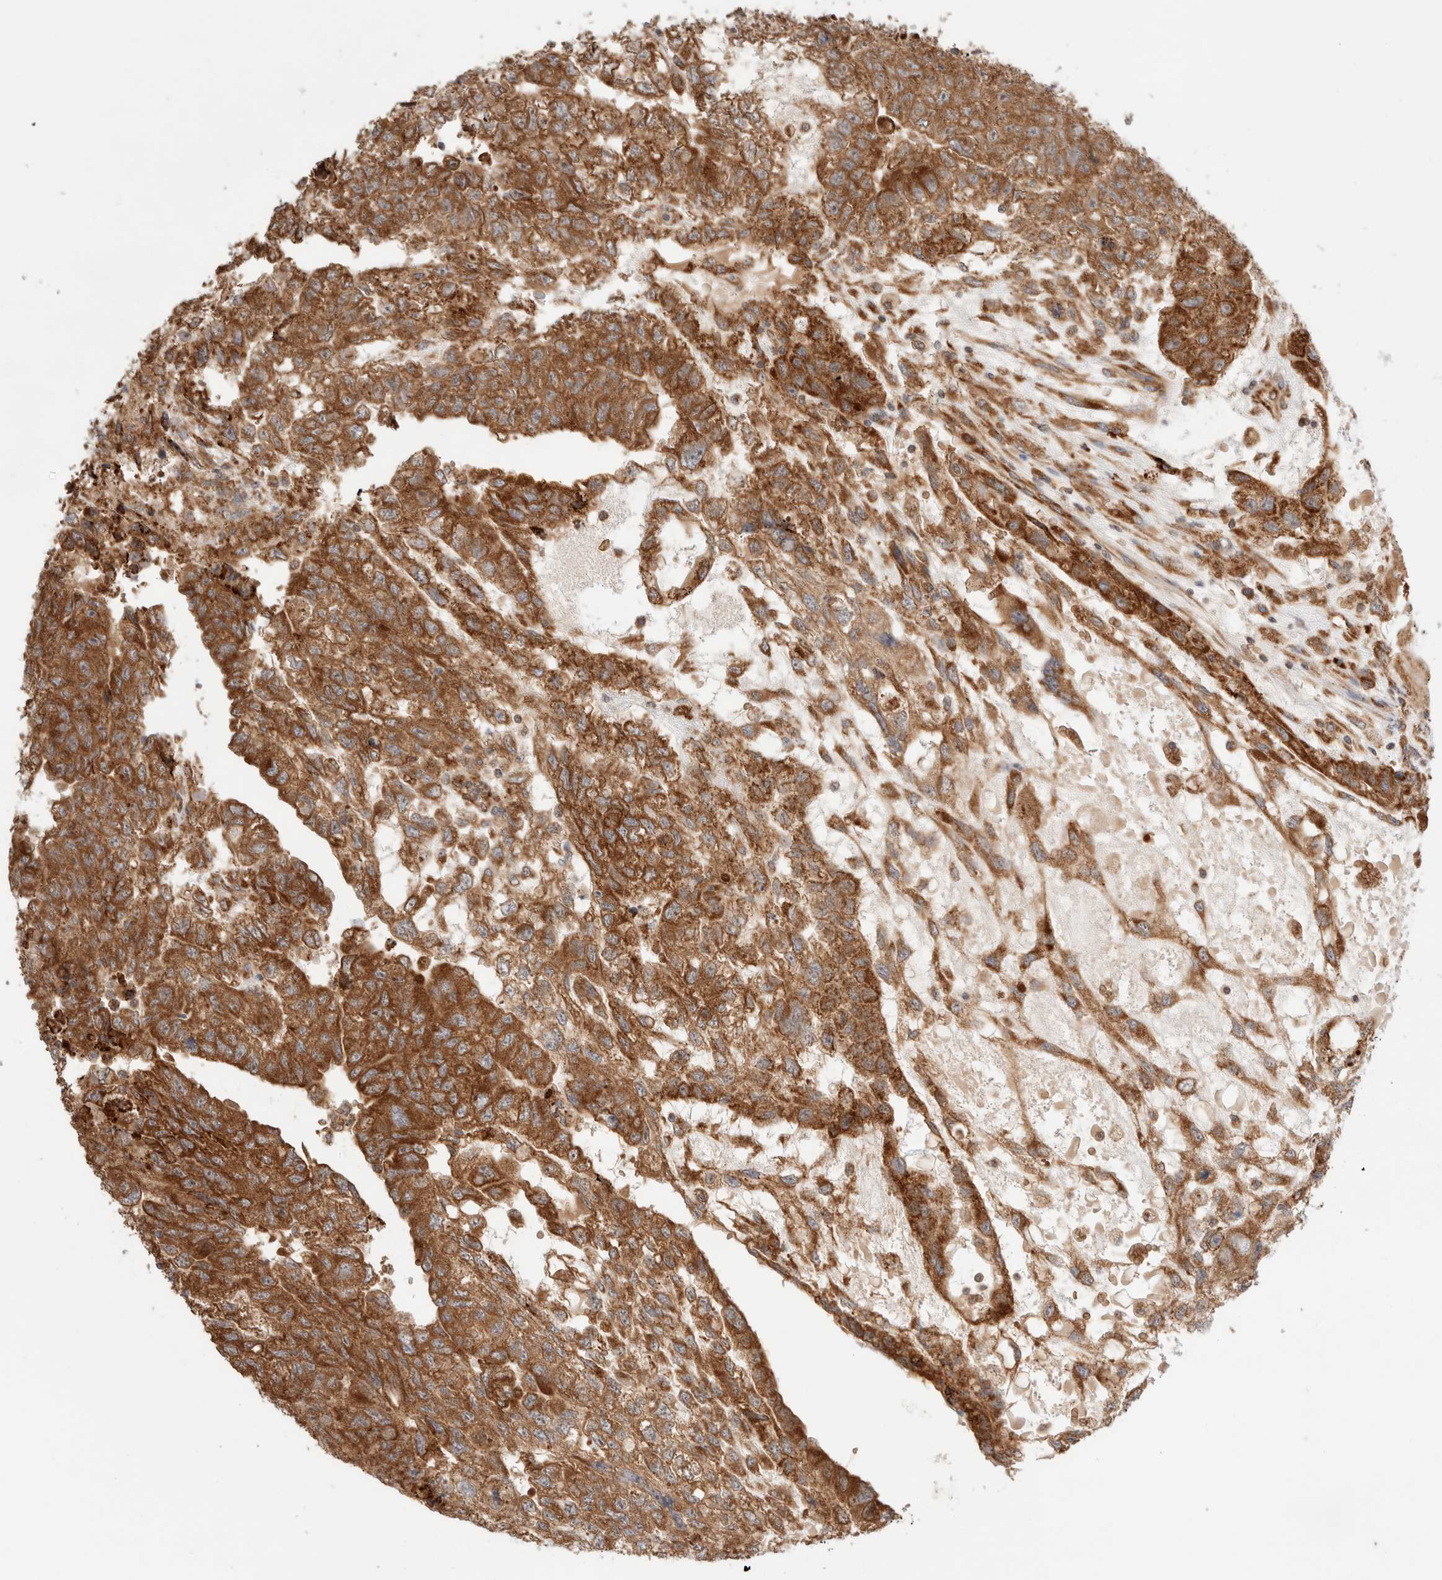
{"staining": {"intensity": "moderate", "quantity": ">75%", "location": "cytoplasmic/membranous"}, "tissue": "testis cancer", "cell_type": "Tumor cells", "image_type": "cancer", "snomed": [{"axis": "morphology", "description": "Carcinoma, Embryonal, NOS"}, {"axis": "topography", "description": "Testis"}], "caption": "The immunohistochemical stain labels moderate cytoplasmic/membranous staining in tumor cells of testis embryonal carcinoma tissue.", "gene": "UTS2B", "patient": {"sex": "male", "age": 36}}